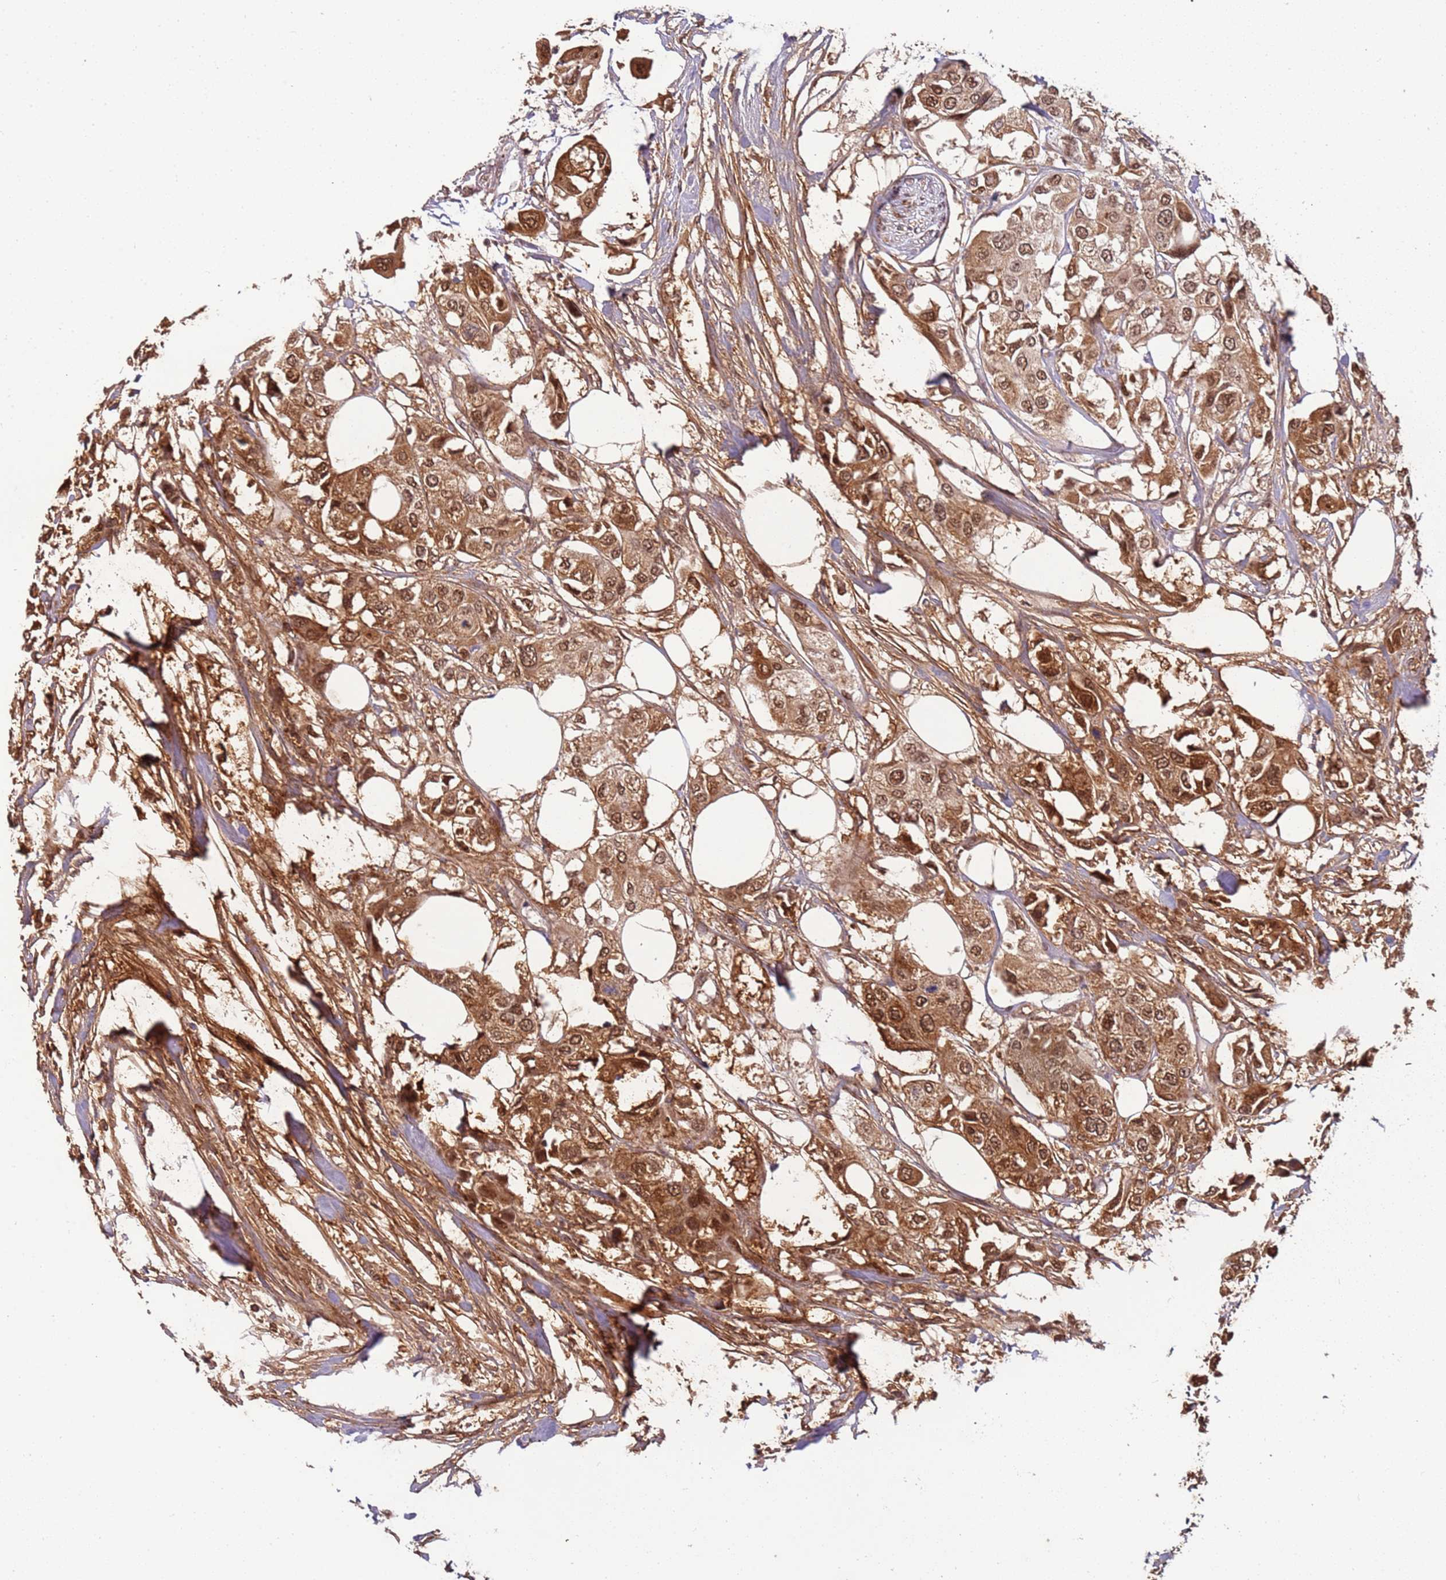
{"staining": {"intensity": "moderate", "quantity": ">75%", "location": "cytoplasmic/membranous,nuclear"}, "tissue": "urothelial cancer", "cell_type": "Tumor cells", "image_type": "cancer", "snomed": [{"axis": "morphology", "description": "Urothelial carcinoma, High grade"}, {"axis": "topography", "description": "Urinary bladder"}], "caption": "High-grade urothelial carcinoma stained with IHC displays moderate cytoplasmic/membranous and nuclear staining in approximately >75% of tumor cells.", "gene": "POLR3H", "patient": {"sex": "male", "age": 64}}